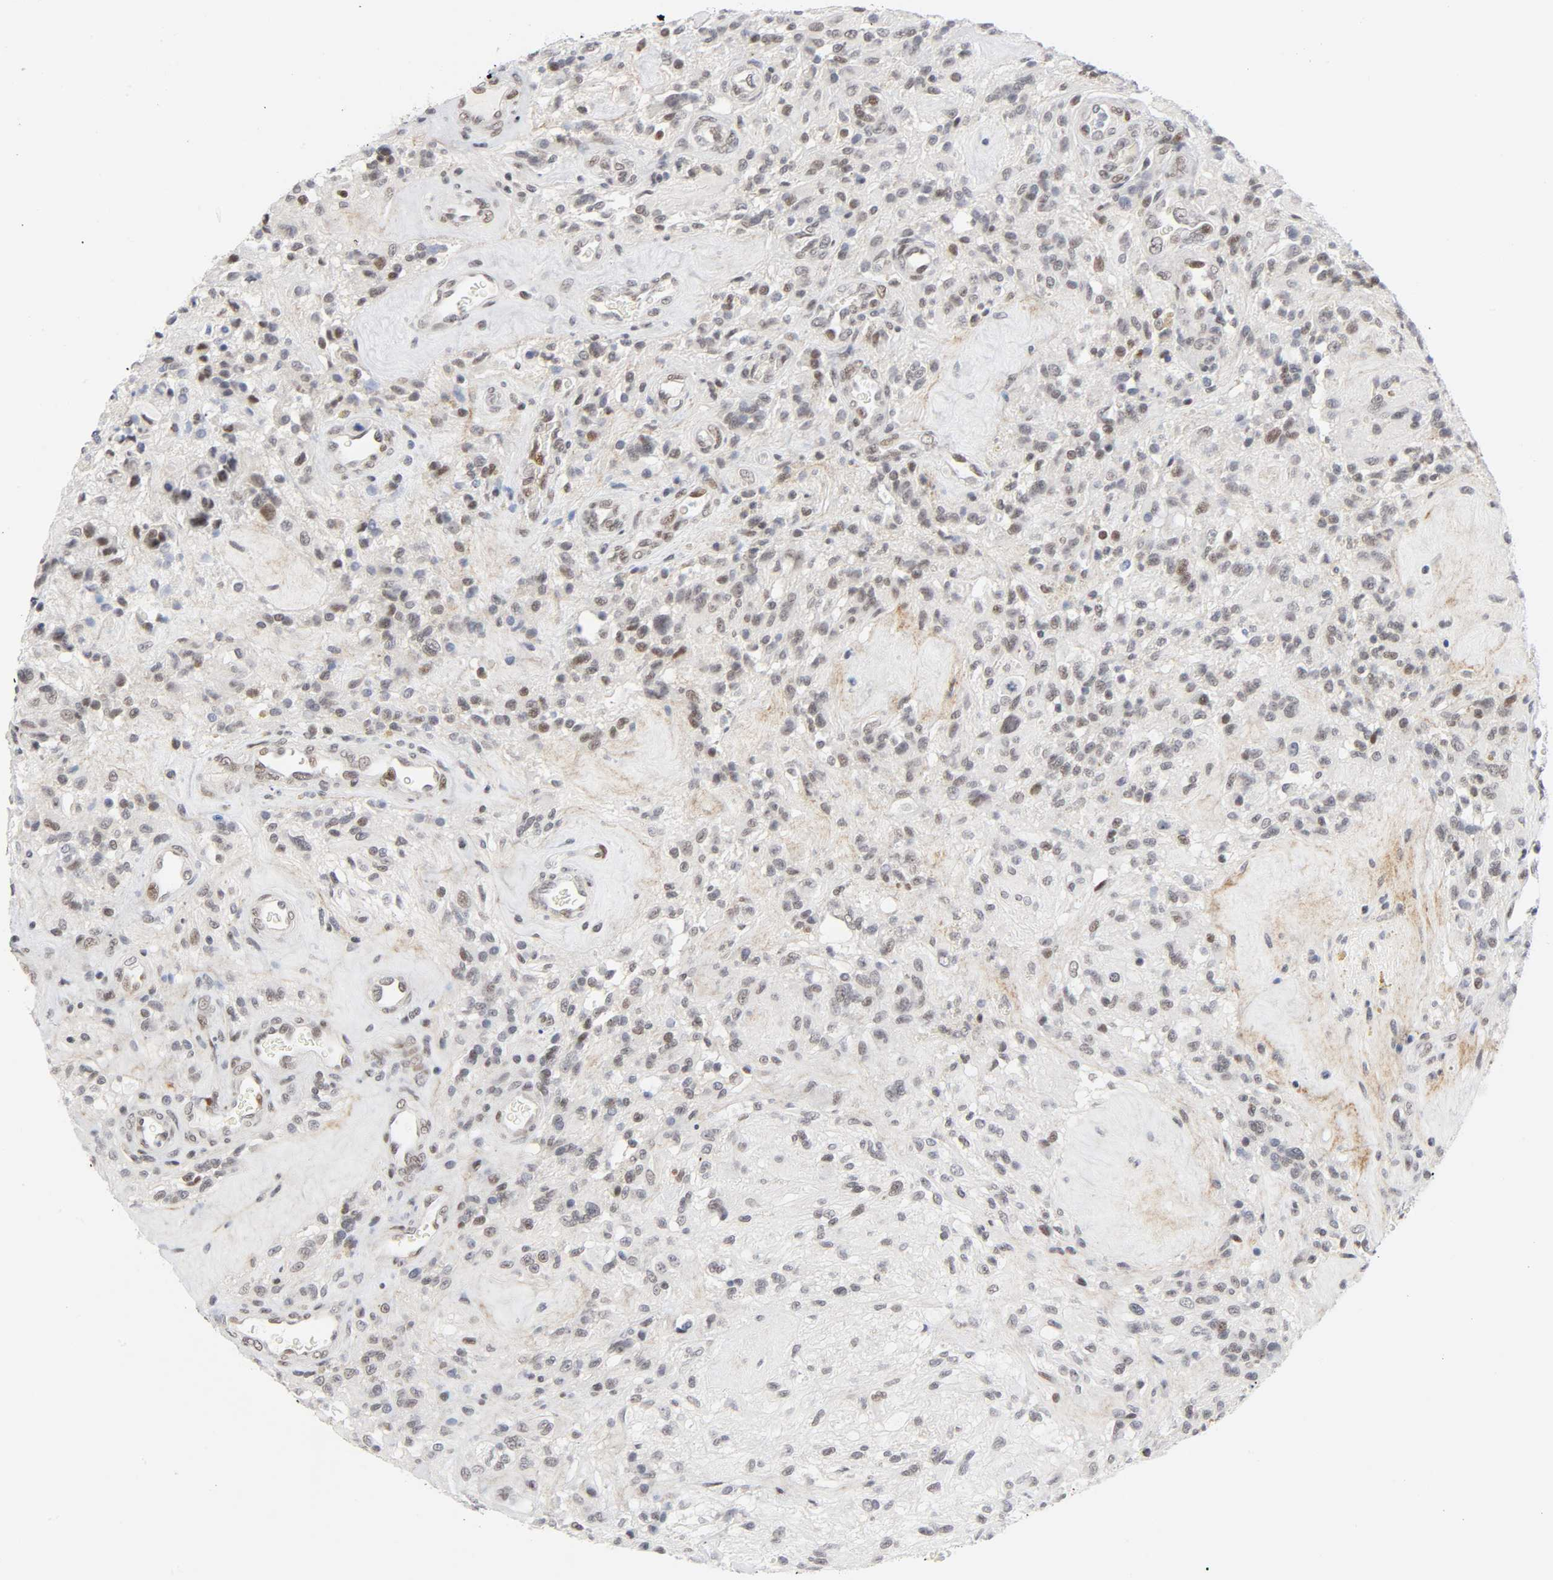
{"staining": {"intensity": "weak", "quantity": "25%-75%", "location": "nuclear"}, "tissue": "glioma", "cell_type": "Tumor cells", "image_type": "cancer", "snomed": [{"axis": "morphology", "description": "Normal tissue, NOS"}, {"axis": "morphology", "description": "Glioma, malignant, High grade"}, {"axis": "topography", "description": "Cerebral cortex"}], "caption": "Protein analysis of glioma tissue displays weak nuclear expression in about 25%-75% of tumor cells.", "gene": "DIDO1", "patient": {"sex": "male", "age": 56}}